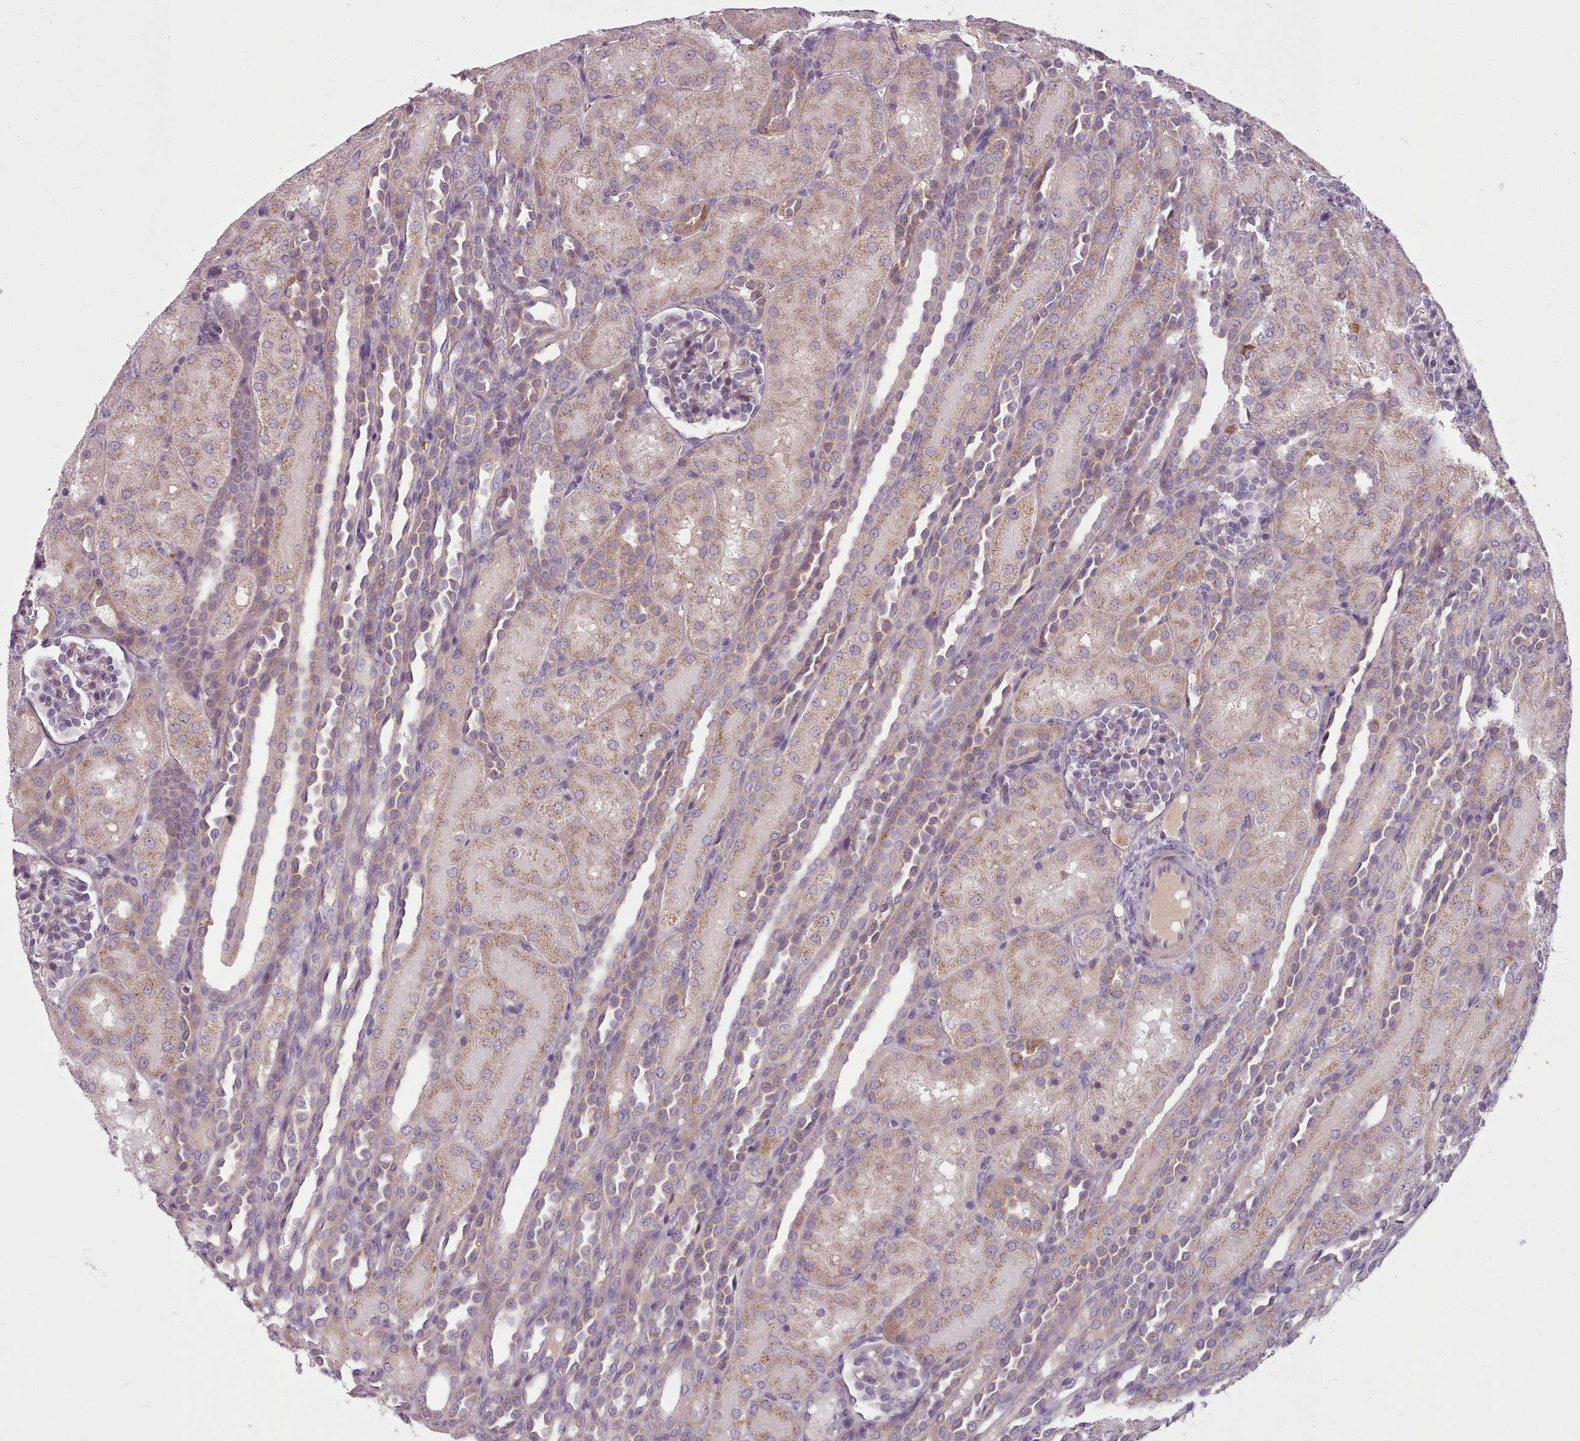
{"staining": {"intensity": "negative", "quantity": "none", "location": "none"}, "tissue": "kidney", "cell_type": "Cells in glomeruli", "image_type": "normal", "snomed": [{"axis": "morphology", "description": "Normal tissue, NOS"}, {"axis": "topography", "description": "Kidney"}], "caption": "DAB (3,3'-diaminobenzidine) immunohistochemical staining of benign kidney reveals no significant staining in cells in glomeruli. (DAB (3,3'-diaminobenzidine) immunohistochemistry (IHC) visualized using brightfield microscopy, high magnification).", "gene": "LAPTM5", "patient": {"sex": "male", "age": 1}}